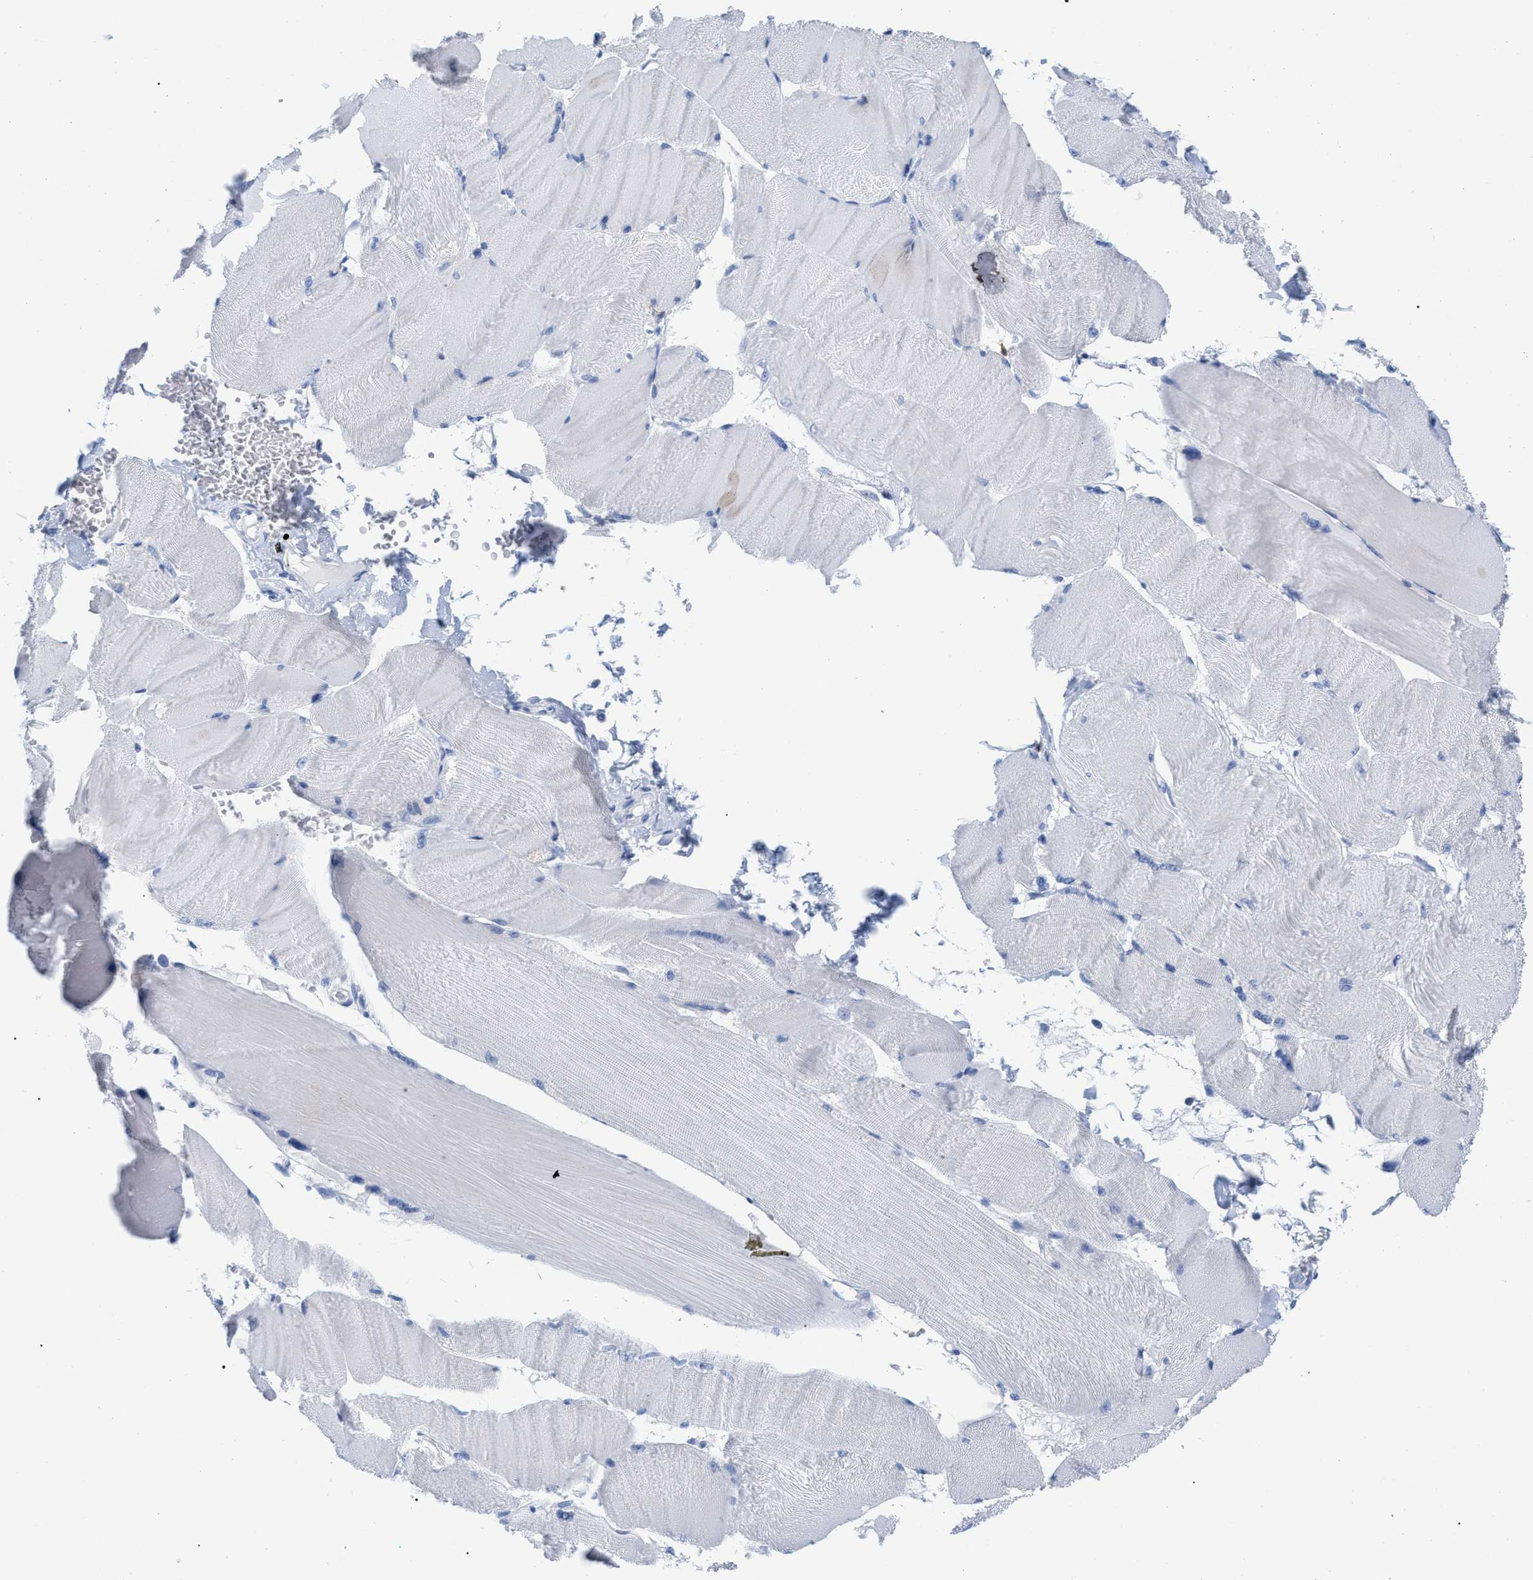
{"staining": {"intensity": "negative", "quantity": "none", "location": "none"}, "tissue": "skeletal muscle", "cell_type": "Myocytes", "image_type": "normal", "snomed": [{"axis": "morphology", "description": "Normal tissue, NOS"}, {"axis": "topography", "description": "Skin"}, {"axis": "topography", "description": "Skeletal muscle"}], "caption": "Myocytes show no significant protein staining in benign skeletal muscle. Brightfield microscopy of immunohistochemistry stained with DAB (brown) and hematoxylin (blue), captured at high magnification.", "gene": "CD5", "patient": {"sex": "male", "age": 83}}